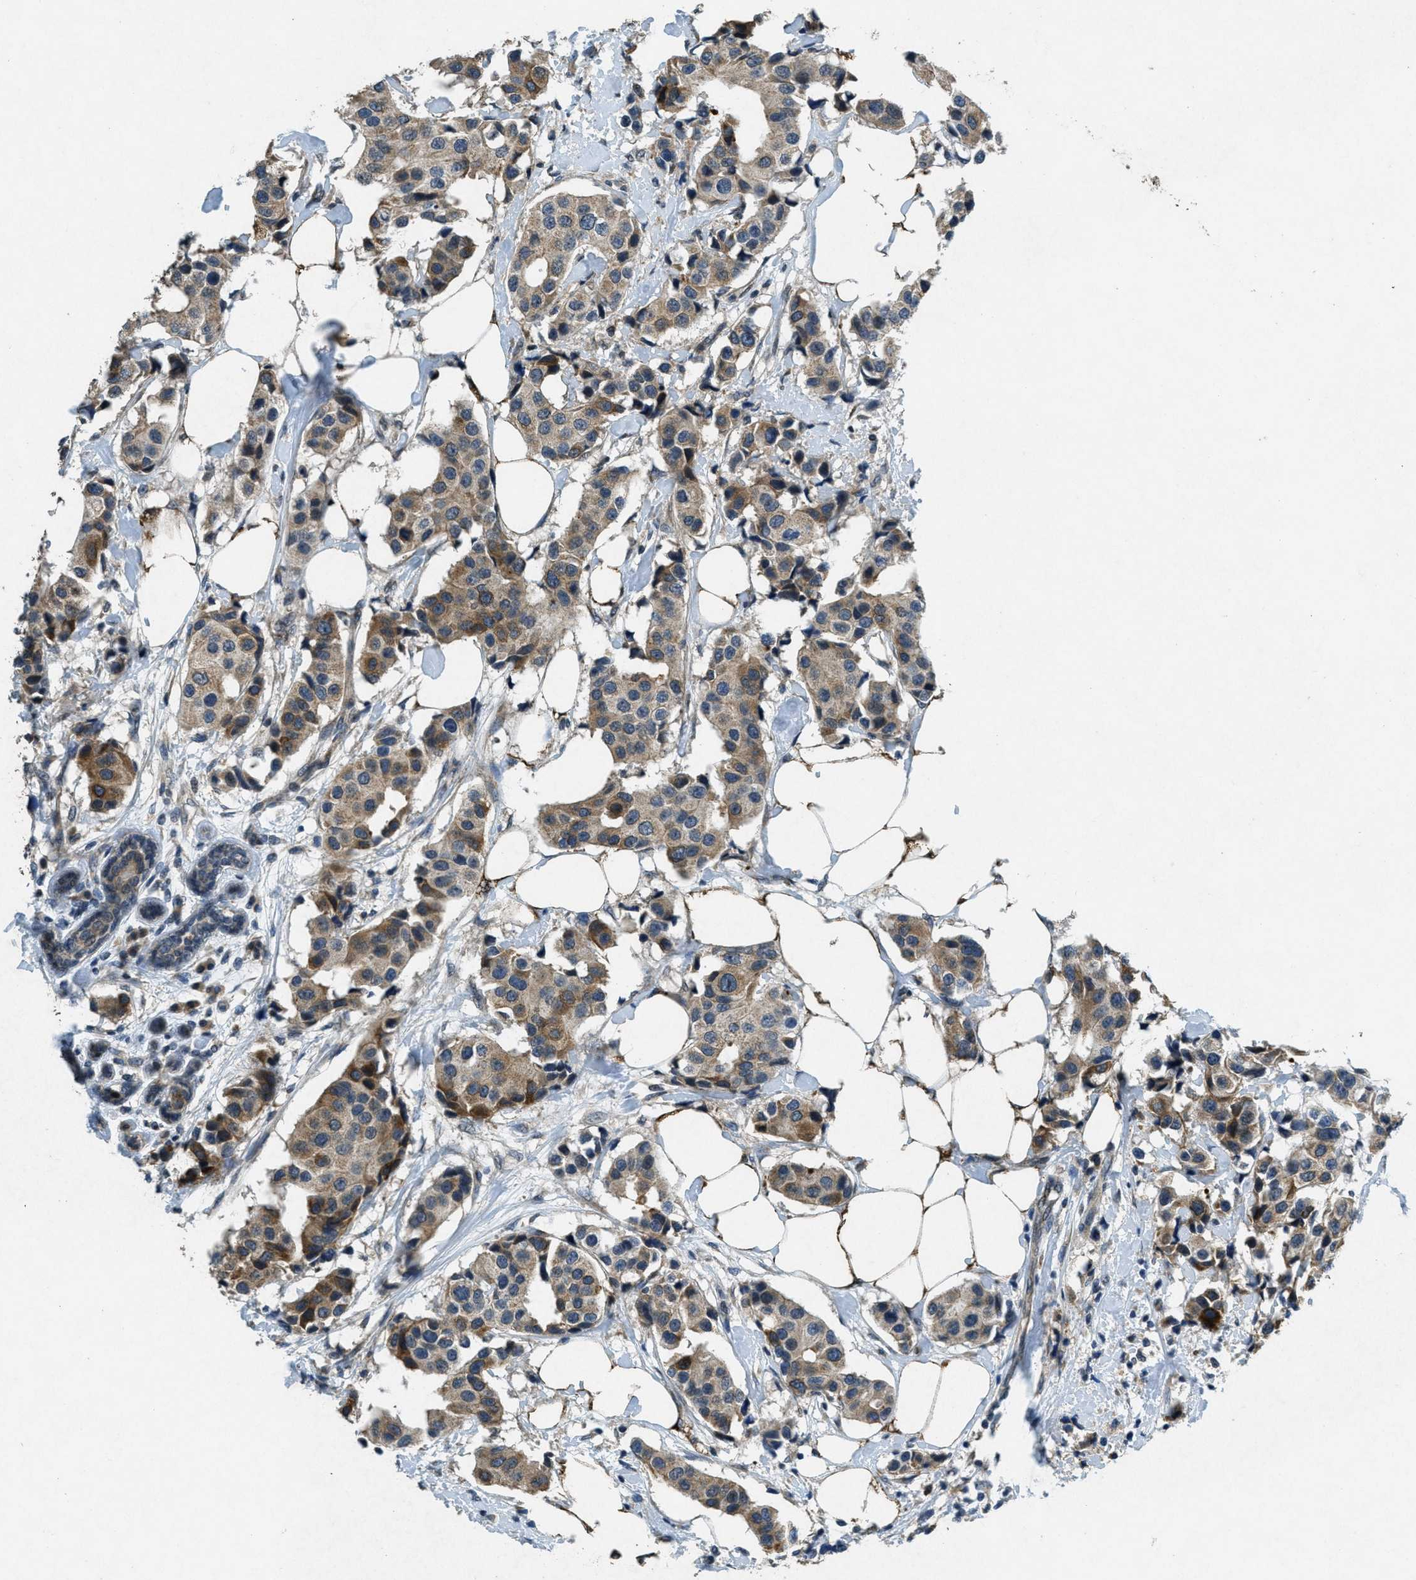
{"staining": {"intensity": "moderate", "quantity": ">75%", "location": "cytoplasmic/membranous"}, "tissue": "breast cancer", "cell_type": "Tumor cells", "image_type": "cancer", "snomed": [{"axis": "morphology", "description": "Normal tissue, NOS"}, {"axis": "morphology", "description": "Duct carcinoma"}, {"axis": "topography", "description": "Breast"}], "caption": "Breast cancer (infiltrating ductal carcinoma) stained for a protein exhibits moderate cytoplasmic/membranous positivity in tumor cells. The staining was performed using DAB (3,3'-diaminobenzidine) to visualize the protein expression in brown, while the nuclei were stained in blue with hematoxylin (Magnification: 20x).", "gene": "RAB3D", "patient": {"sex": "female", "age": 39}}